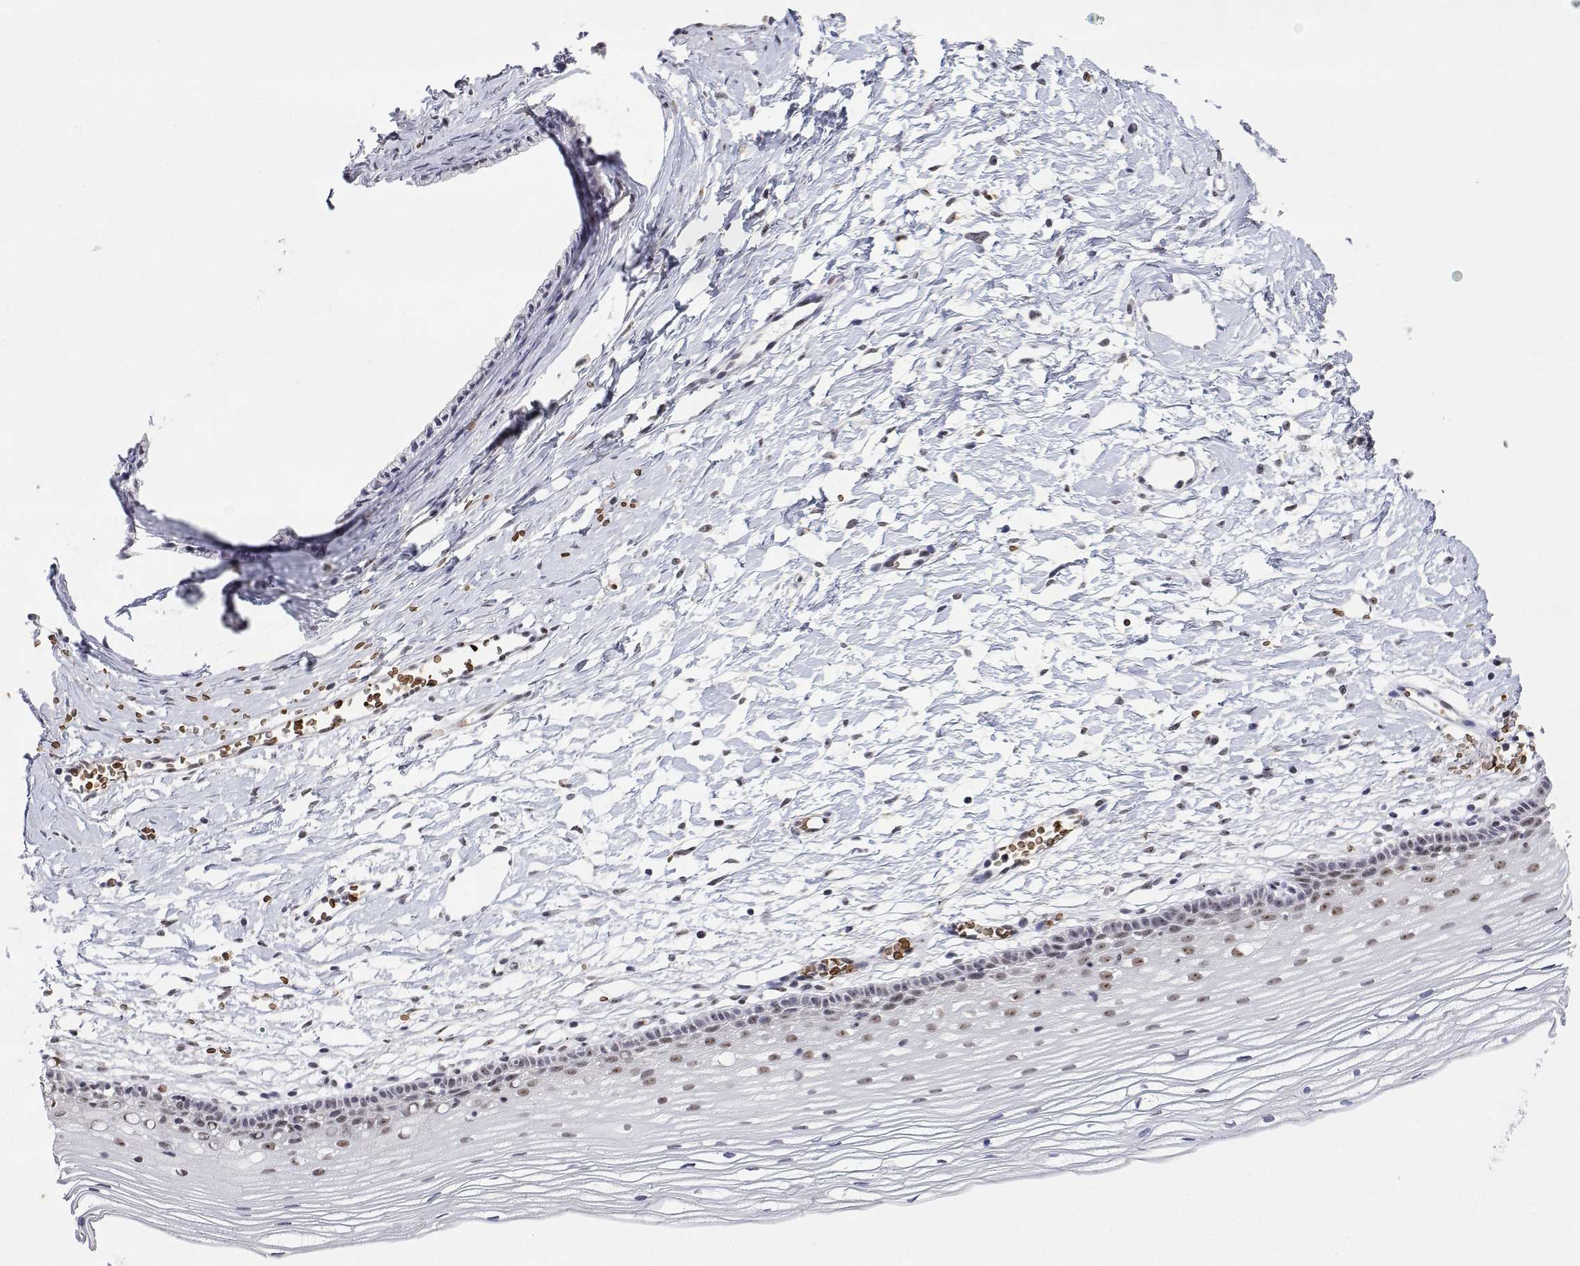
{"staining": {"intensity": "weak", "quantity": "25%-75%", "location": "nuclear"}, "tissue": "cervix", "cell_type": "Glandular cells", "image_type": "normal", "snomed": [{"axis": "morphology", "description": "Normal tissue, NOS"}, {"axis": "topography", "description": "Cervix"}], "caption": "Immunohistochemistry of unremarkable human cervix demonstrates low levels of weak nuclear expression in about 25%-75% of glandular cells.", "gene": "ADAR", "patient": {"sex": "female", "age": 40}}